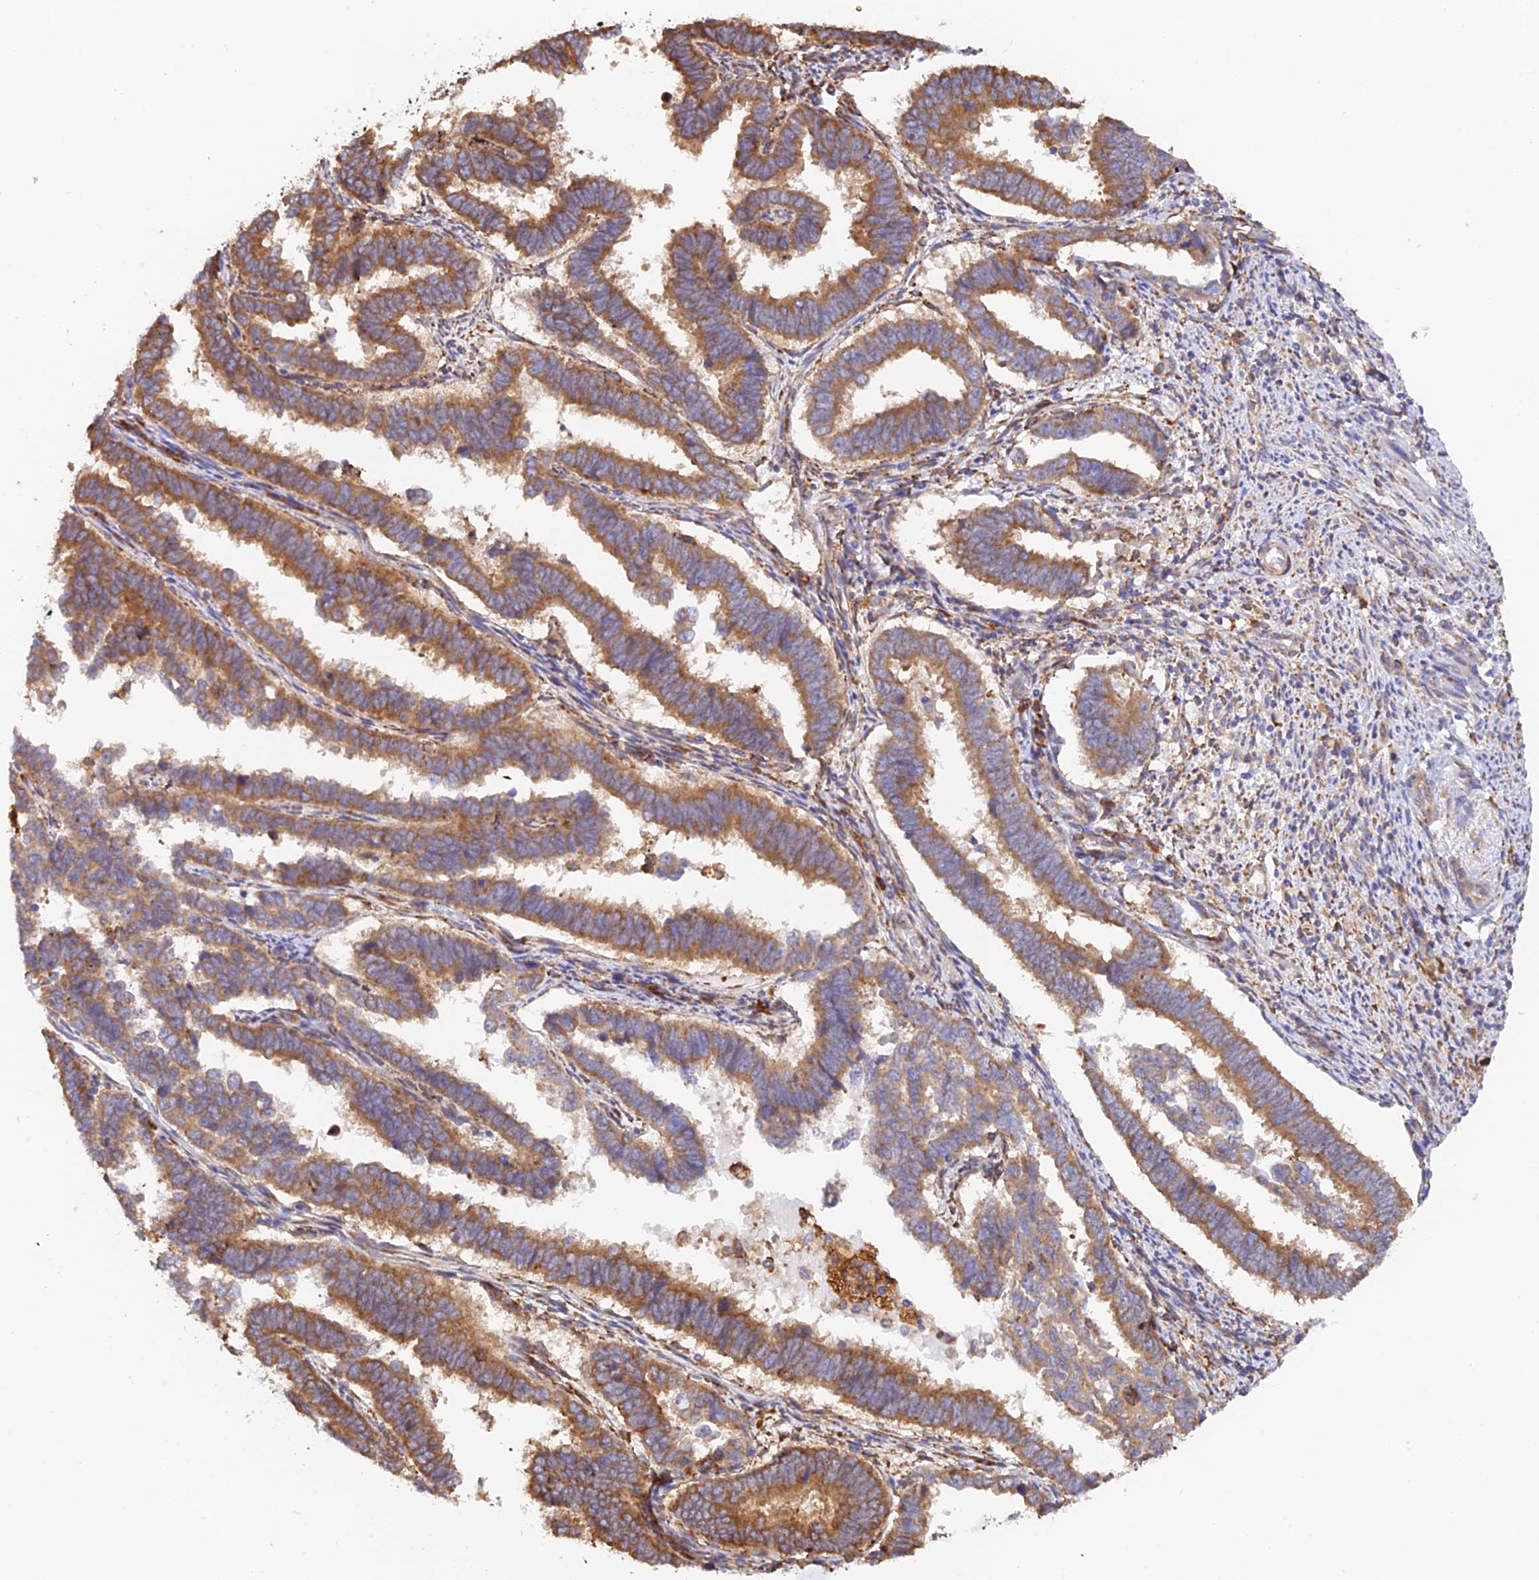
{"staining": {"intensity": "moderate", "quantity": ">75%", "location": "cytoplasmic/membranous"}, "tissue": "endometrial cancer", "cell_type": "Tumor cells", "image_type": "cancer", "snomed": [{"axis": "morphology", "description": "Adenocarcinoma, NOS"}, {"axis": "topography", "description": "Endometrium"}], "caption": "Immunohistochemistry (IHC) of endometrial cancer demonstrates medium levels of moderate cytoplasmic/membranous staining in approximately >75% of tumor cells. The staining is performed using DAB (3,3'-diaminobenzidine) brown chromogen to label protein expression. The nuclei are counter-stained blue using hematoxylin.", "gene": "RPL5", "patient": {"sex": "female", "age": 75}}